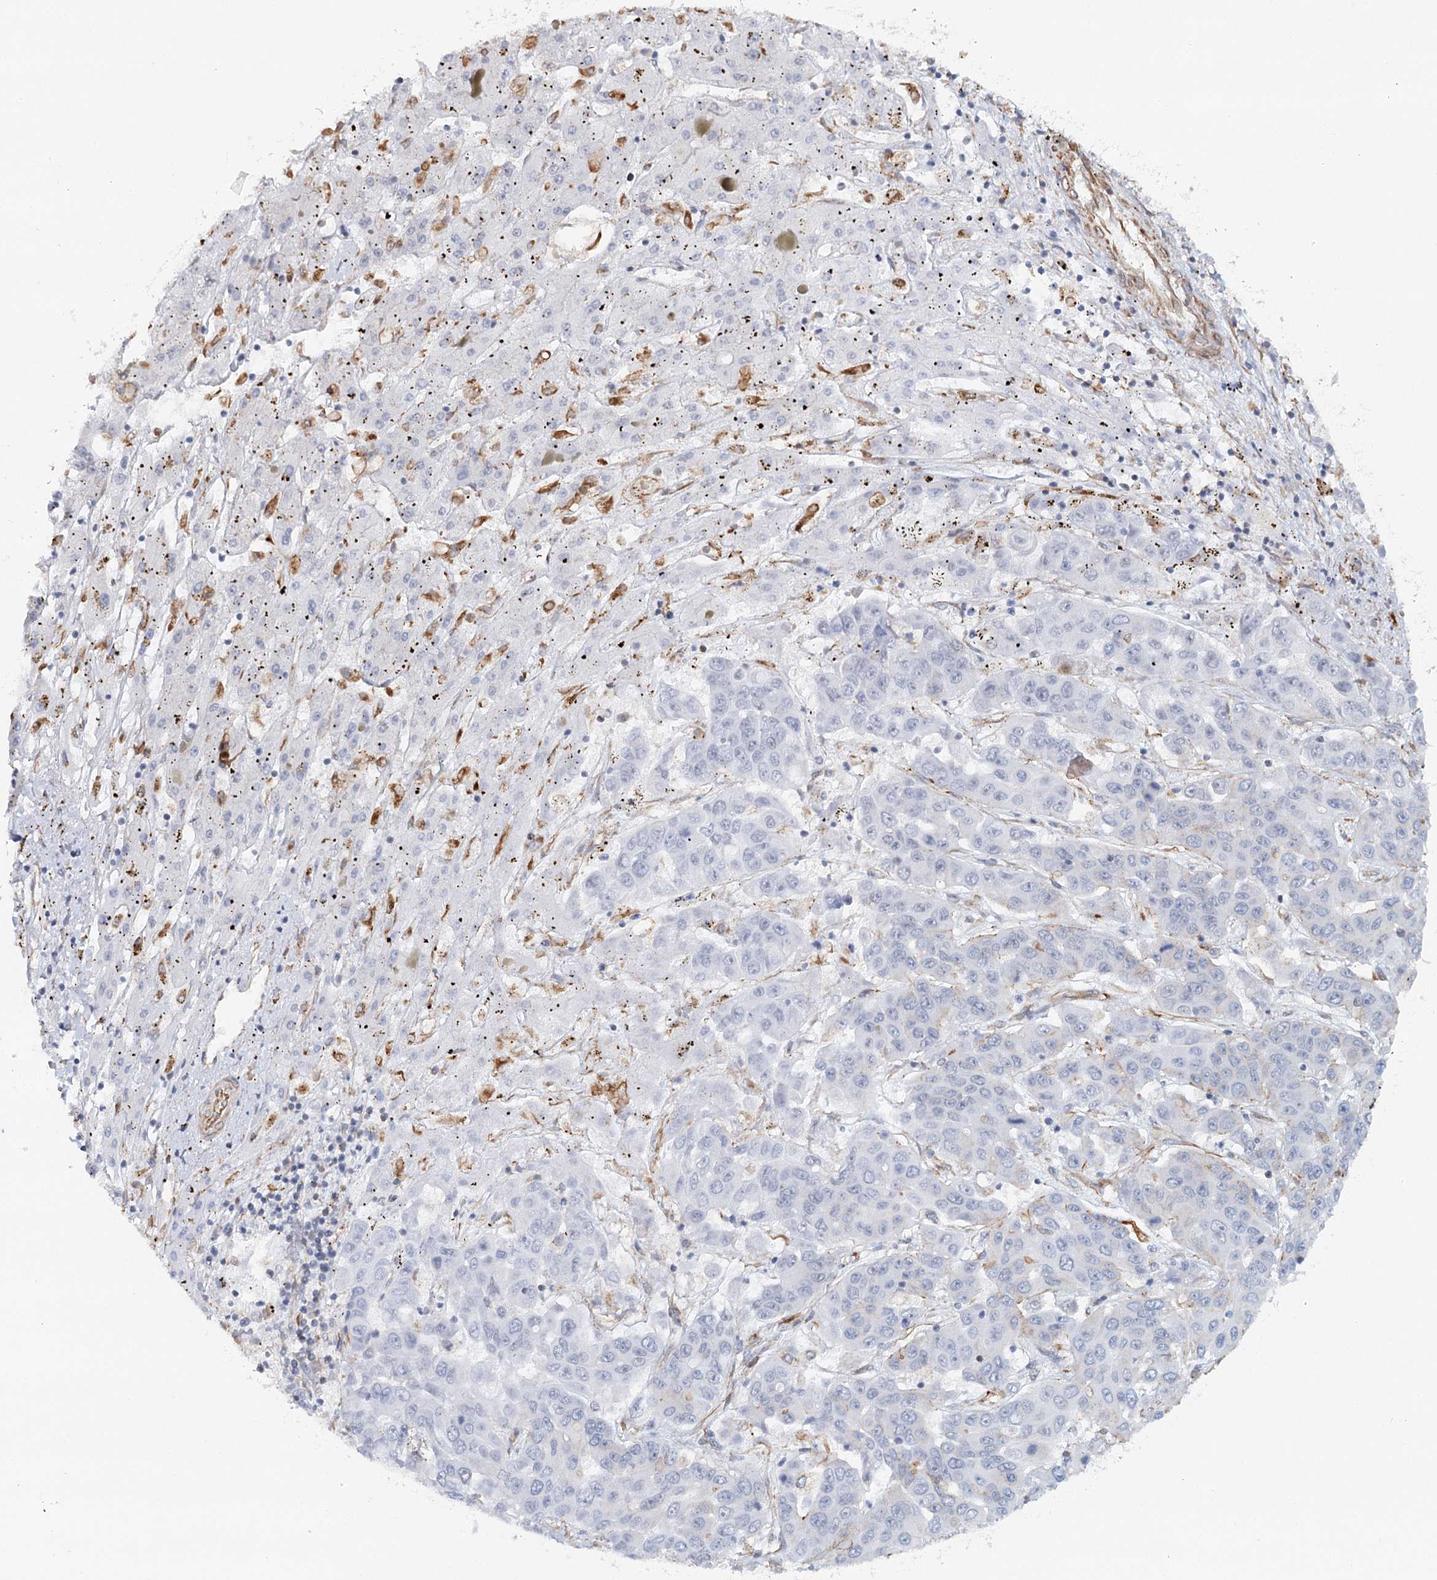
{"staining": {"intensity": "negative", "quantity": "none", "location": "none"}, "tissue": "liver cancer", "cell_type": "Tumor cells", "image_type": "cancer", "snomed": [{"axis": "morphology", "description": "Cholangiocarcinoma"}, {"axis": "topography", "description": "Liver"}], "caption": "DAB immunohistochemical staining of human liver cancer reveals no significant positivity in tumor cells.", "gene": "SYNPO", "patient": {"sex": "female", "age": 52}}